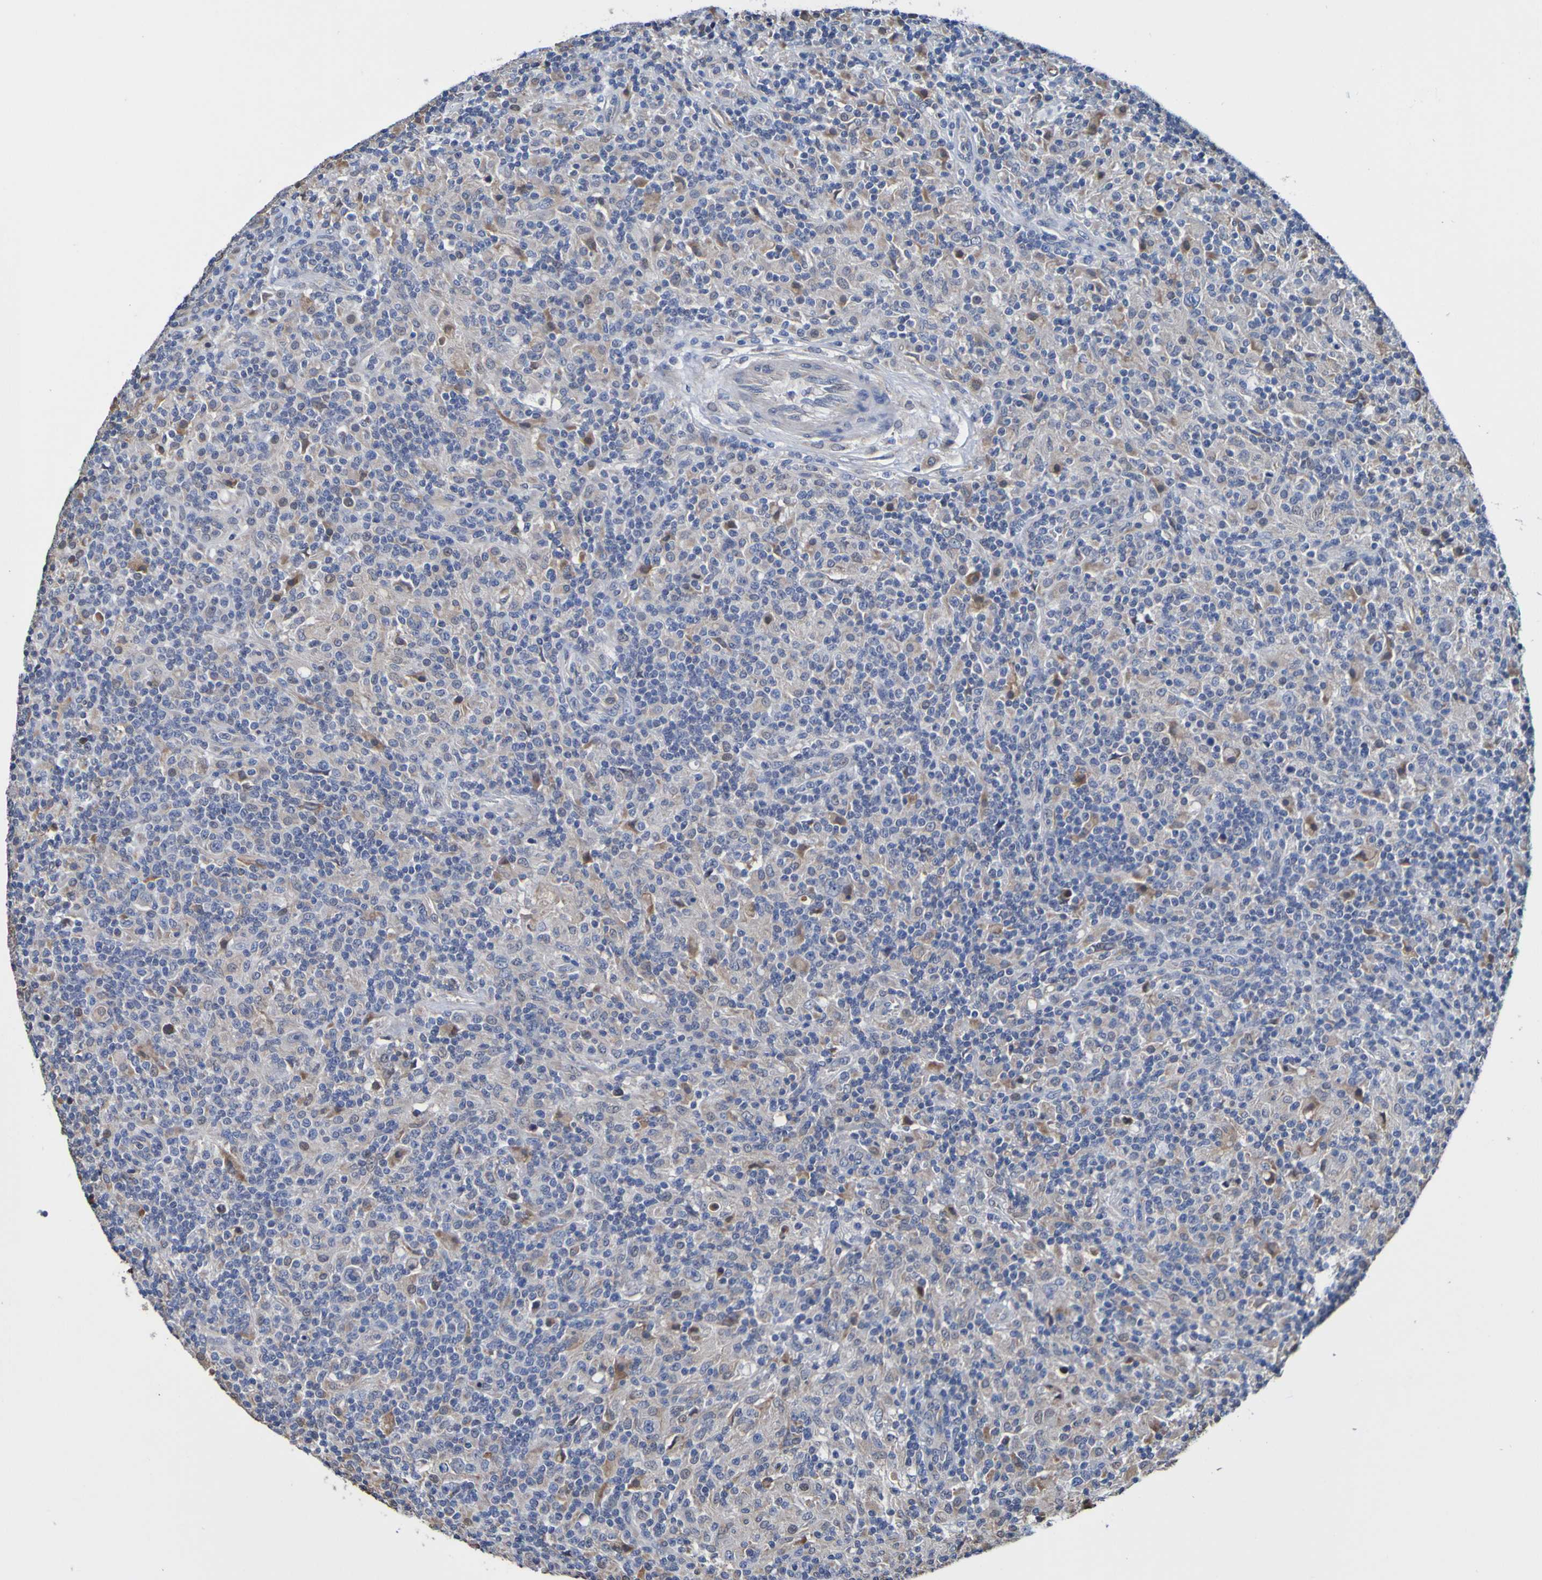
{"staining": {"intensity": "negative", "quantity": "none", "location": "none"}, "tissue": "lymphoma", "cell_type": "Tumor cells", "image_type": "cancer", "snomed": [{"axis": "morphology", "description": "Hodgkin's disease, NOS"}, {"axis": "topography", "description": "Lymph node"}], "caption": "Tumor cells show no significant staining in Hodgkin's disease.", "gene": "METAP2", "patient": {"sex": "male", "age": 70}}